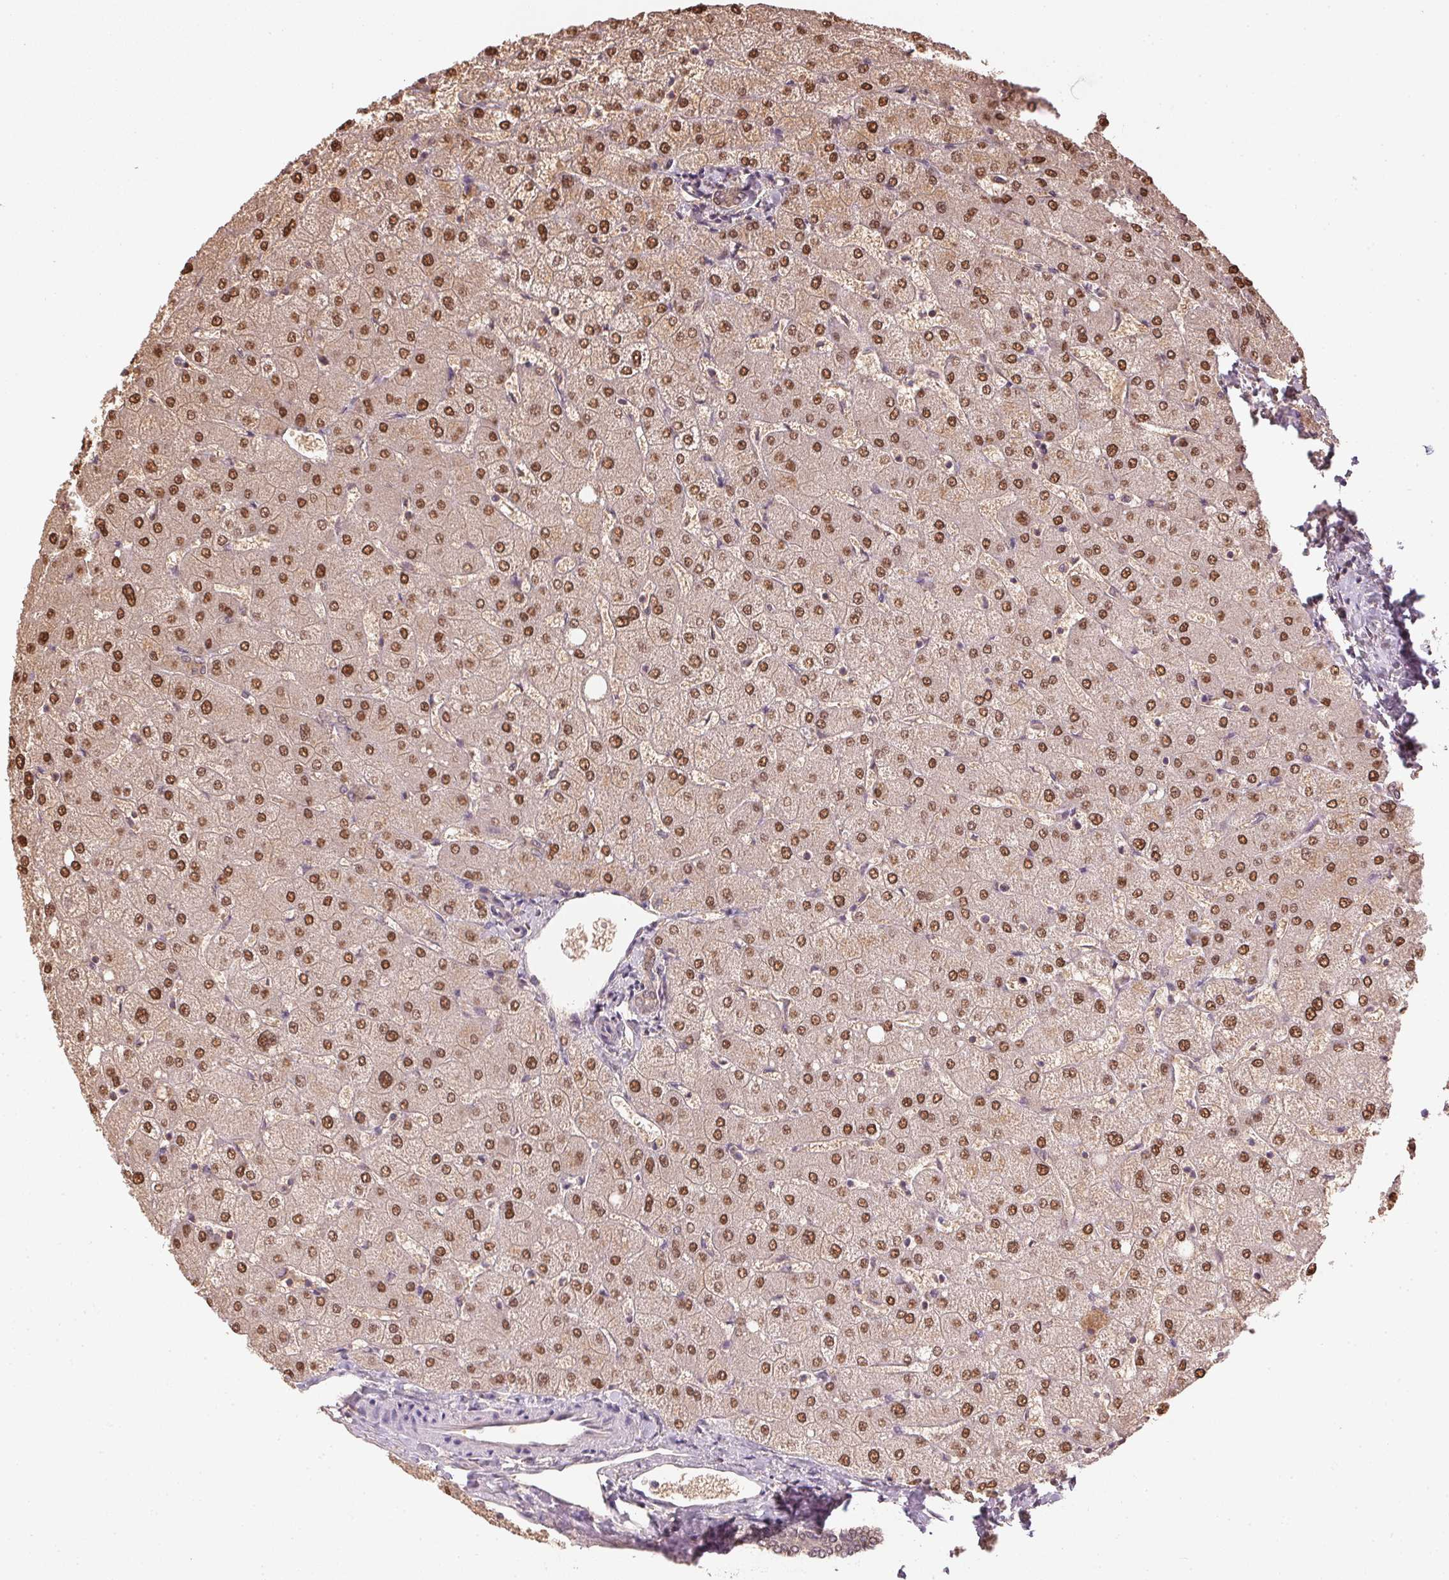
{"staining": {"intensity": "weak", "quantity": "25%-75%", "location": "nuclear"}, "tissue": "liver", "cell_type": "Cholangiocytes", "image_type": "normal", "snomed": [{"axis": "morphology", "description": "Normal tissue, NOS"}, {"axis": "topography", "description": "Liver"}], "caption": "Immunohistochemistry photomicrograph of normal liver: human liver stained using IHC shows low levels of weak protein expression localized specifically in the nuclear of cholangiocytes, appearing as a nuclear brown color.", "gene": "TPI1", "patient": {"sex": "female", "age": 54}}